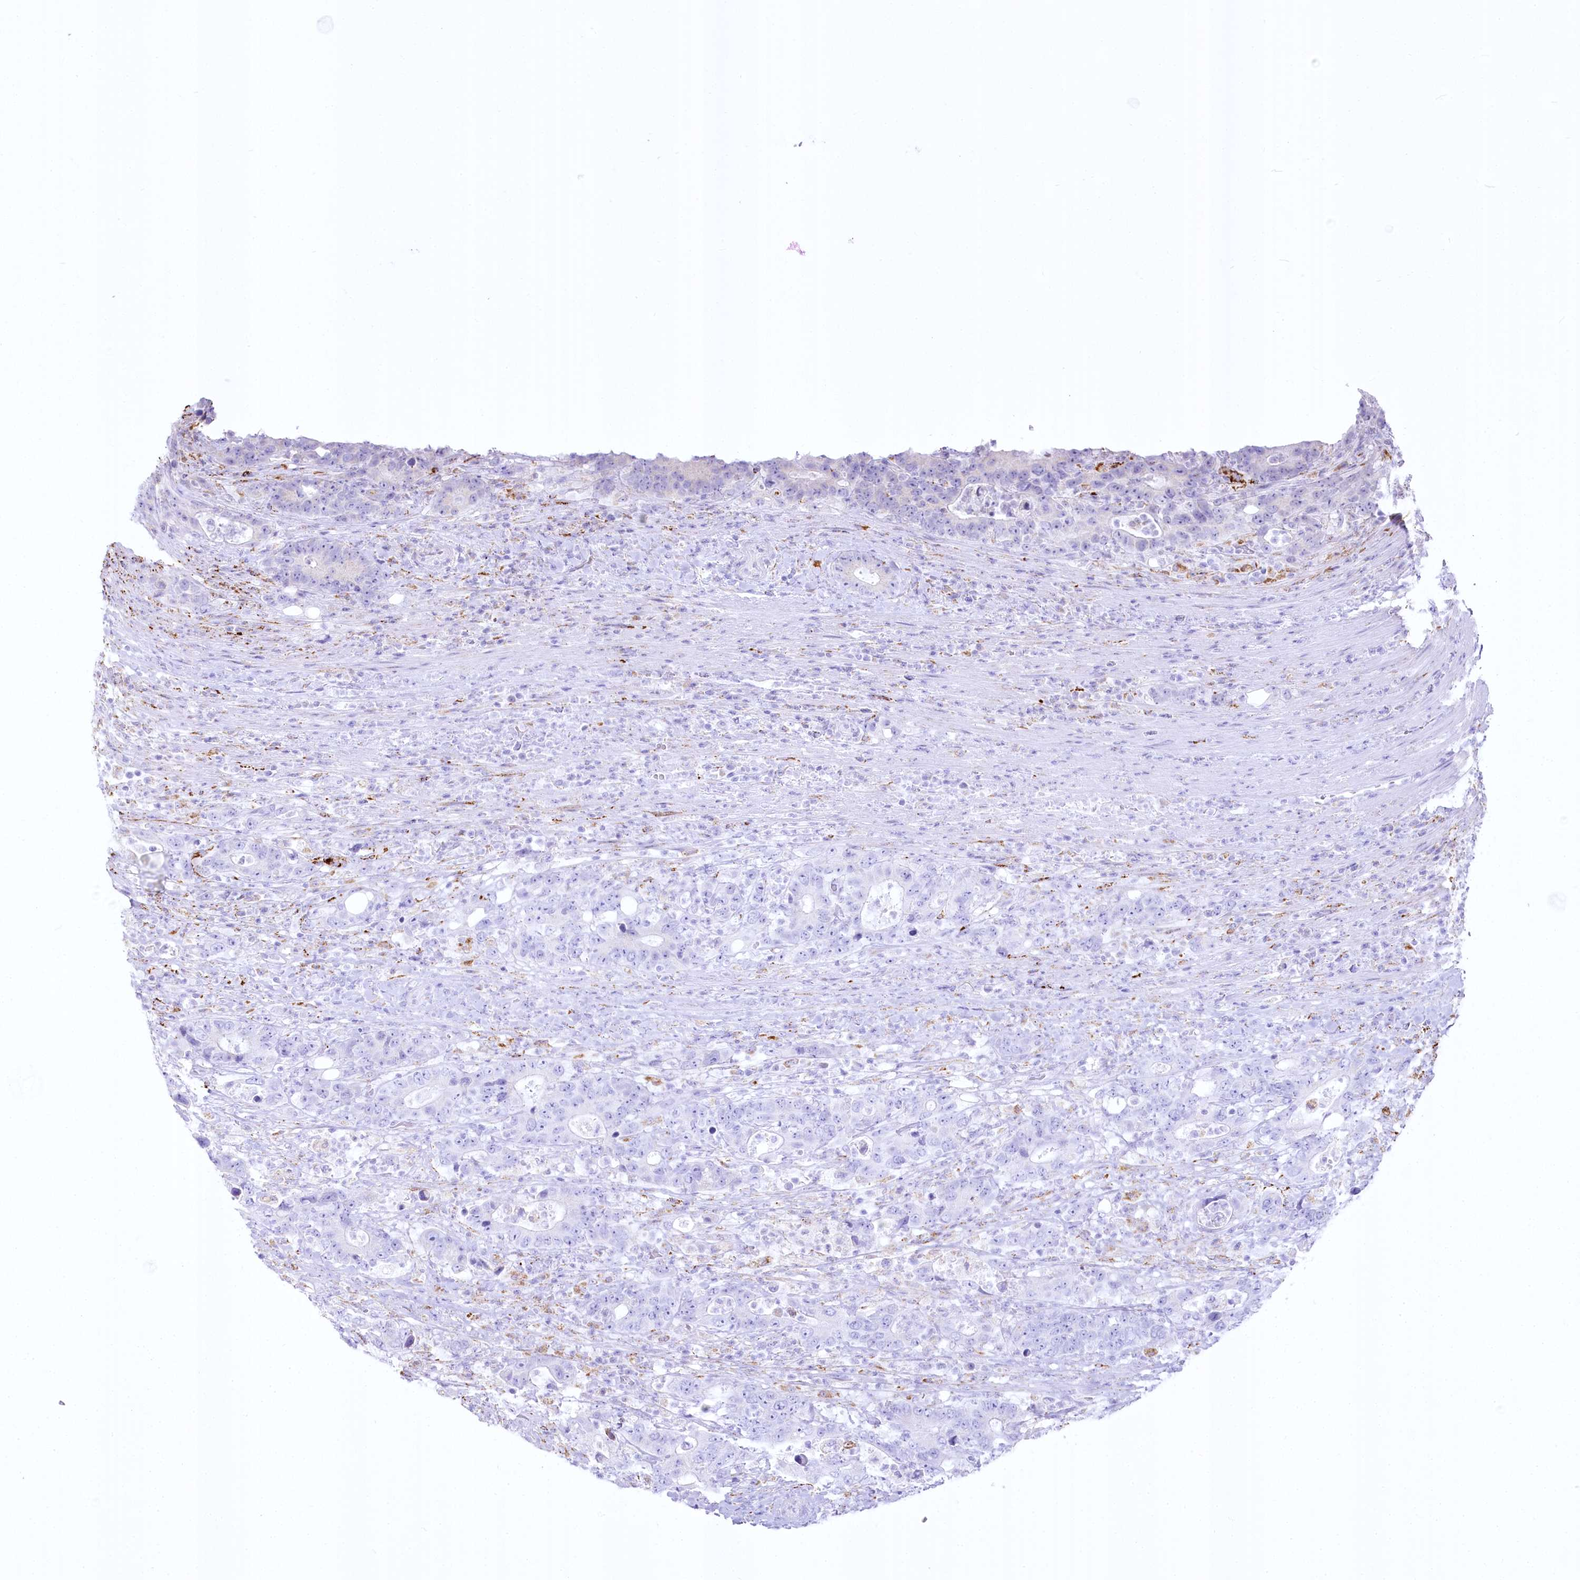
{"staining": {"intensity": "negative", "quantity": "none", "location": "none"}, "tissue": "colorectal cancer", "cell_type": "Tumor cells", "image_type": "cancer", "snomed": [{"axis": "morphology", "description": "Adenocarcinoma, NOS"}, {"axis": "topography", "description": "Colon"}], "caption": "Colorectal adenocarcinoma was stained to show a protein in brown. There is no significant staining in tumor cells.", "gene": "CEP164", "patient": {"sex": "female", "age": 75}}